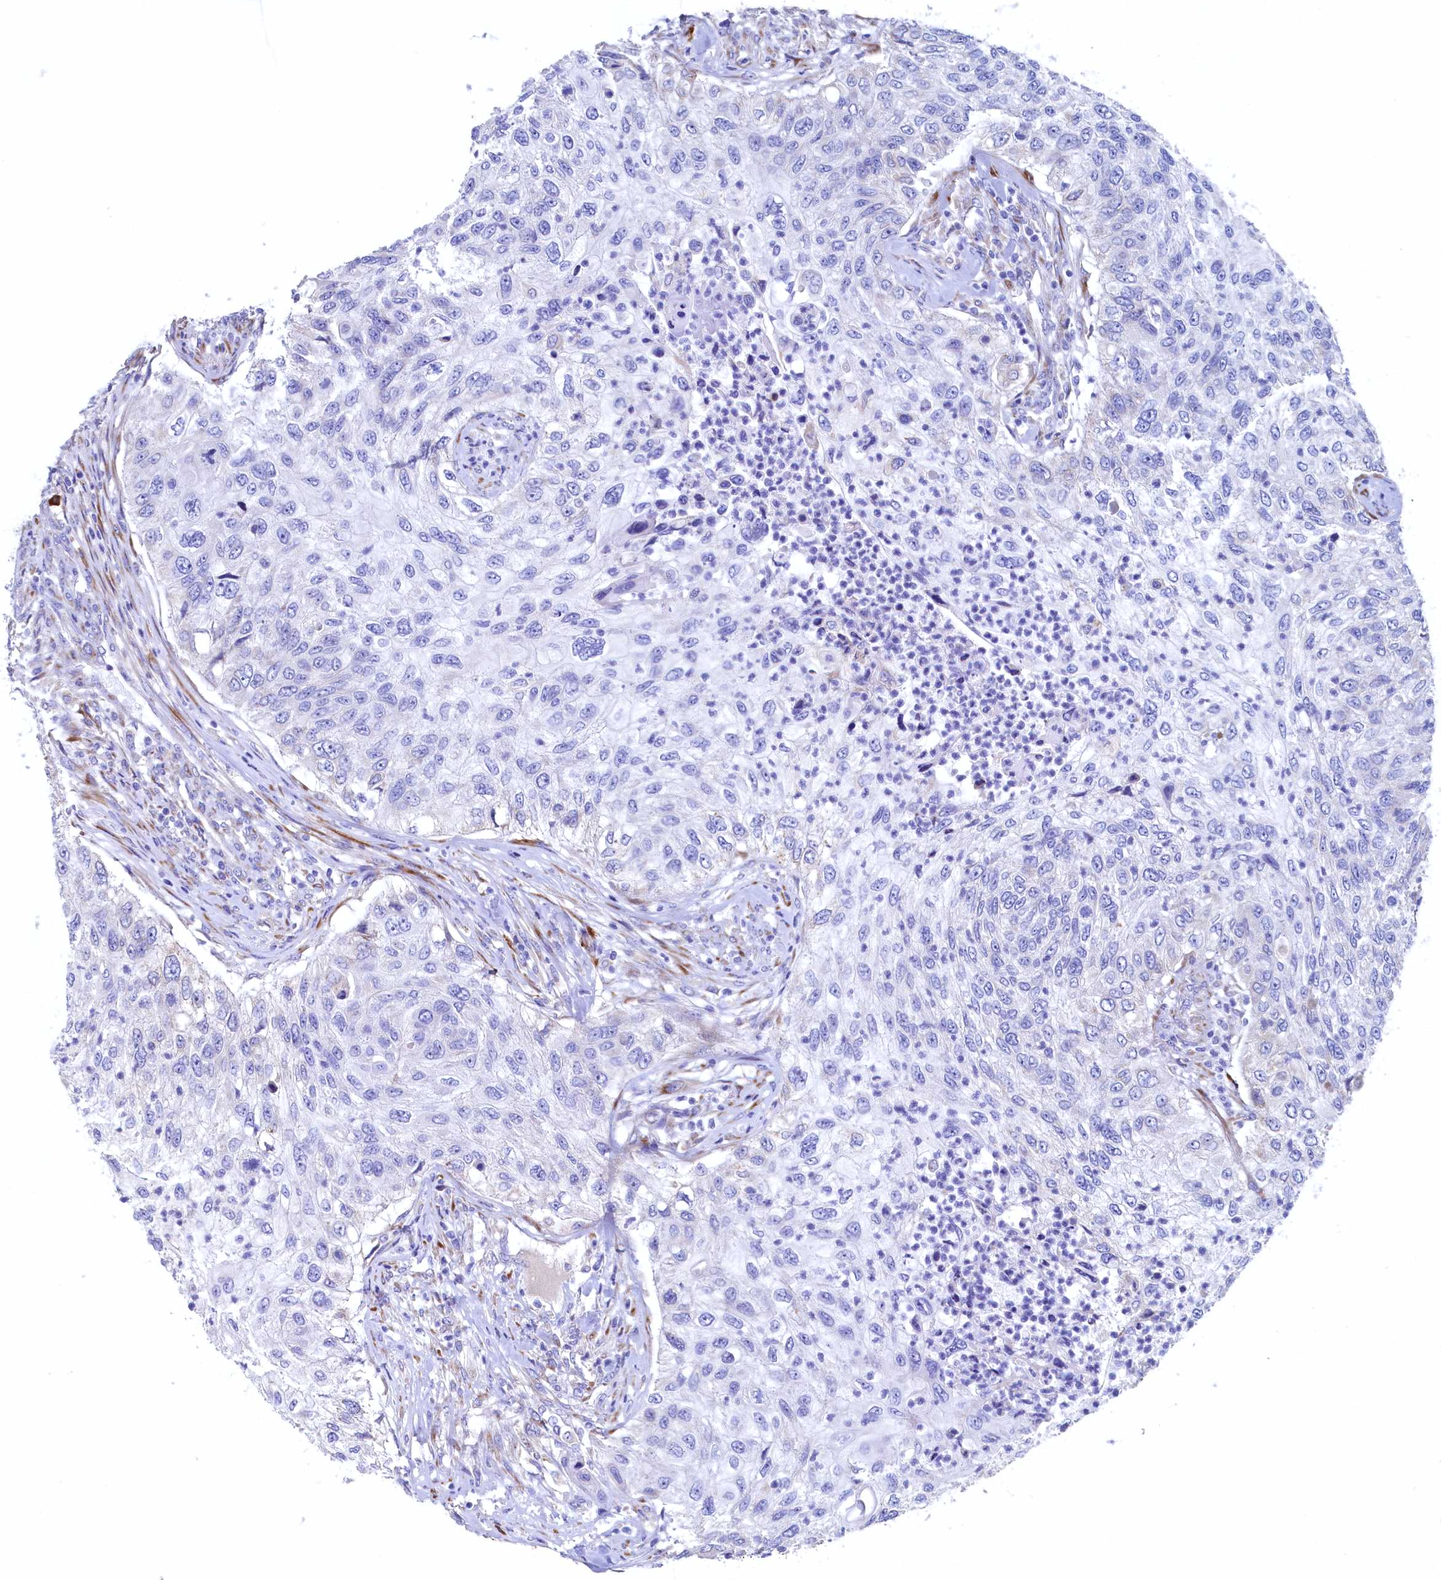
{"staining": {"intensity": "negative", "quantity": "none", "location": "none"}, "tissue": "urothelial cancer", "cell_type": "Tumor cells", "image_type": "cancer", "snomed": [{"axis": "morphology", "description": "Urothelial carcinoma, High grade"}, {"axis": "topography", "description": "Urinary bladder"}], "caption": "This is an IHC micrograph of human urothelial cancer. There is no expression in tumor cells.", "gene": "CBLIF", "patient": {"sex": "female", "age": 60}}